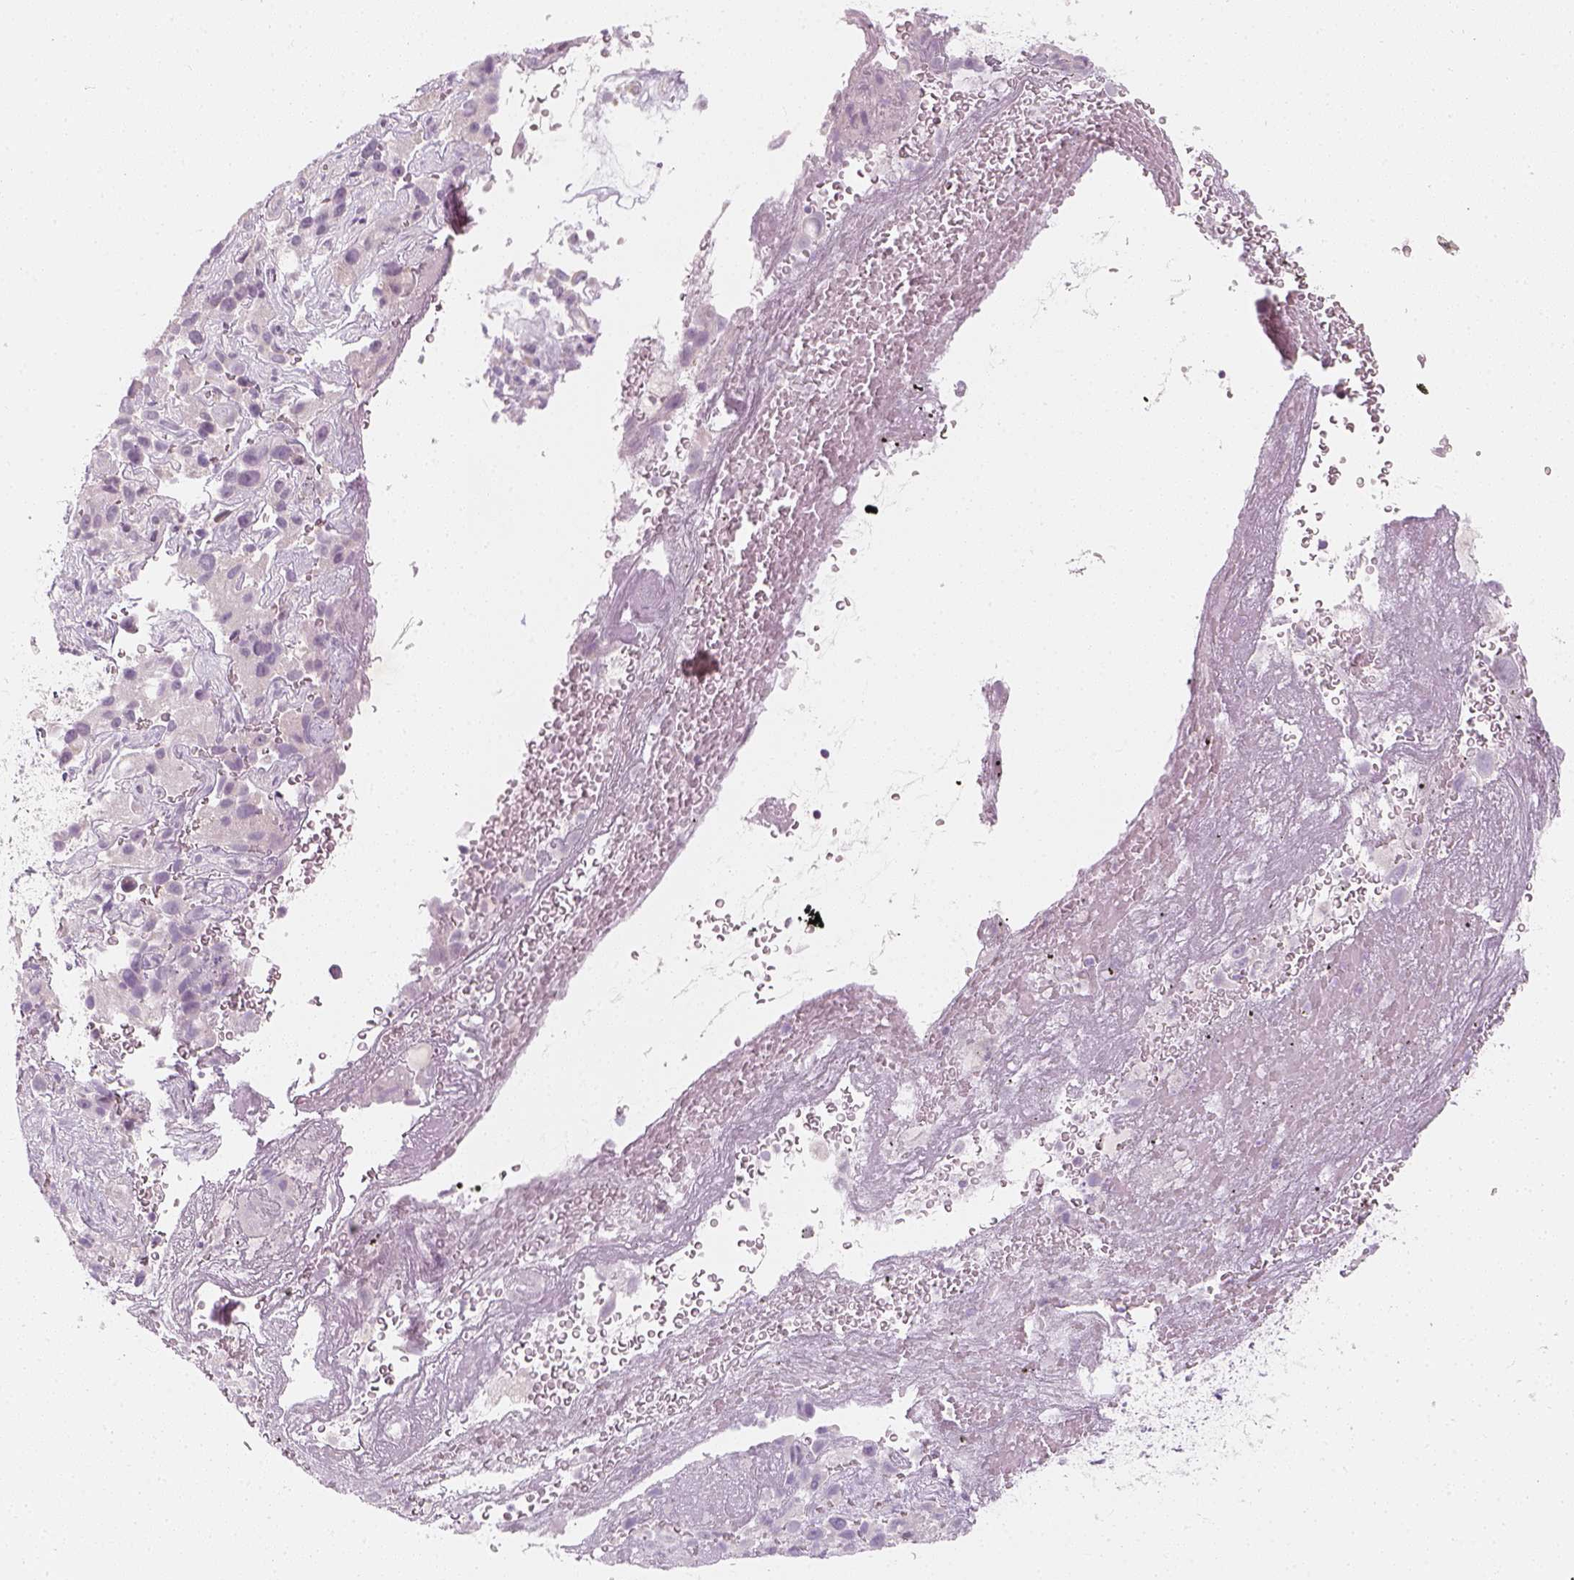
{"staining": {"intensity": "negative", "quantity": "none", "location": "none"}, "tissue": "liver cancer", "cell_type": "Tumor cells", "image_type": "cancer", "snomed": [{"axis": "morphology", "description": "Cholangiocarcinoma"}, {"axis": "topography", "description": "Liver"}], "caption": "This is a micrograph of IHC staining of liver cholangiocarcinoma, which shows no positivity in tumor cells. (DAB (3,3'-diaminobenzidine) immunohistochemistry (IHC) visualized using brightfield microscopy, high magnification).", "gene": "PRAME", "patient": {"sex": "female", "age": 52}}